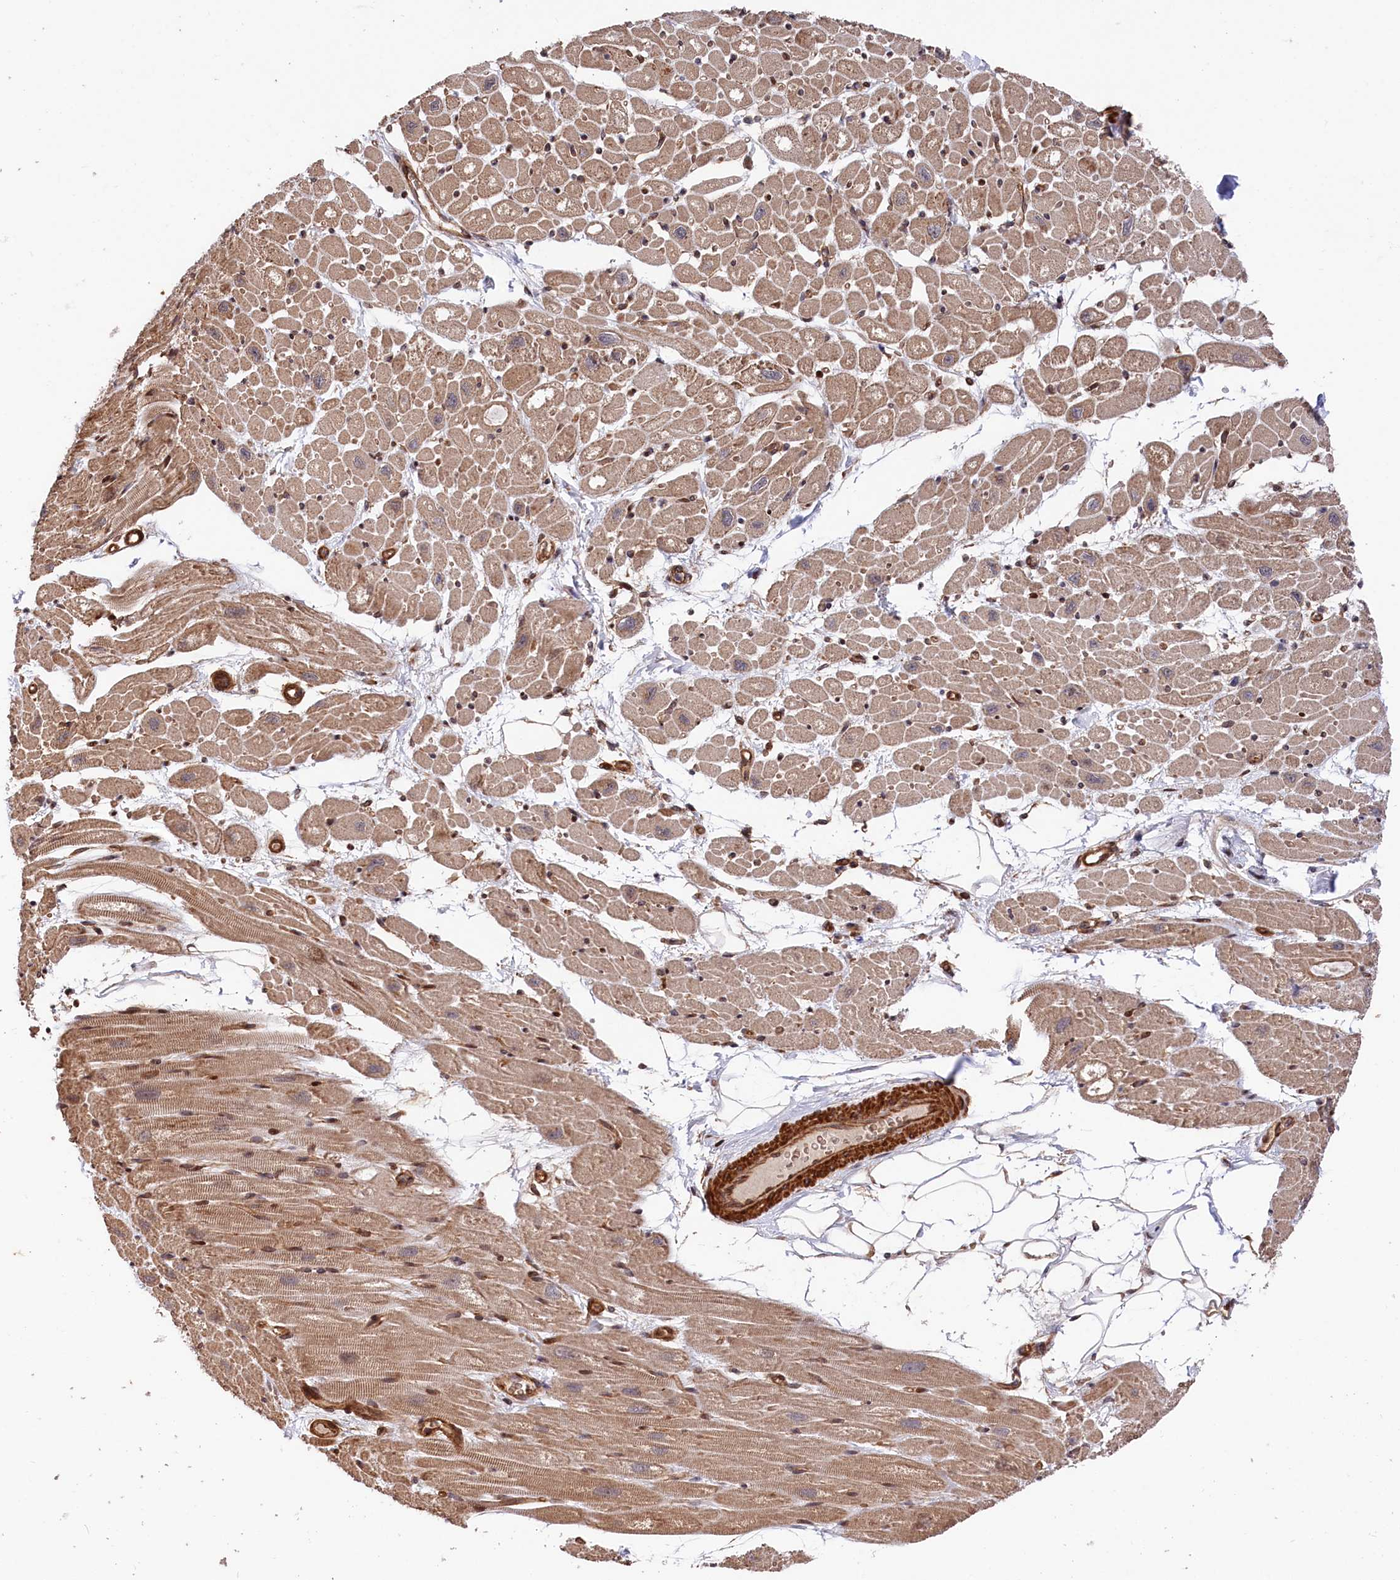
{"staining": {"intensity": "moderate", "quantity": ">75%", "location": "cytoplasmic/membranous"}, "tissue": "heart muscle", "cell_type": "Cardiomyocytes", "image_type": "normal", "snomed": [{"axis": "morphology", "description": "Normal tissue, NOS"}, {"axis": "topography", "description": "Heart"}], "caption": "Immunohistochemical staining of benign heart muscle exhibits >75% levels of moderate cytoplasmic/membranous protein staining in about >75% of cardiomyocytes. The staining was performed using DAB to visualize the protein expression in brown, while the nuclei were stained in blue with hematoxylin (Magnification: 20x).", "gene": "TNKS1BP1", "patient": {"sex": "male", "age": 50}}